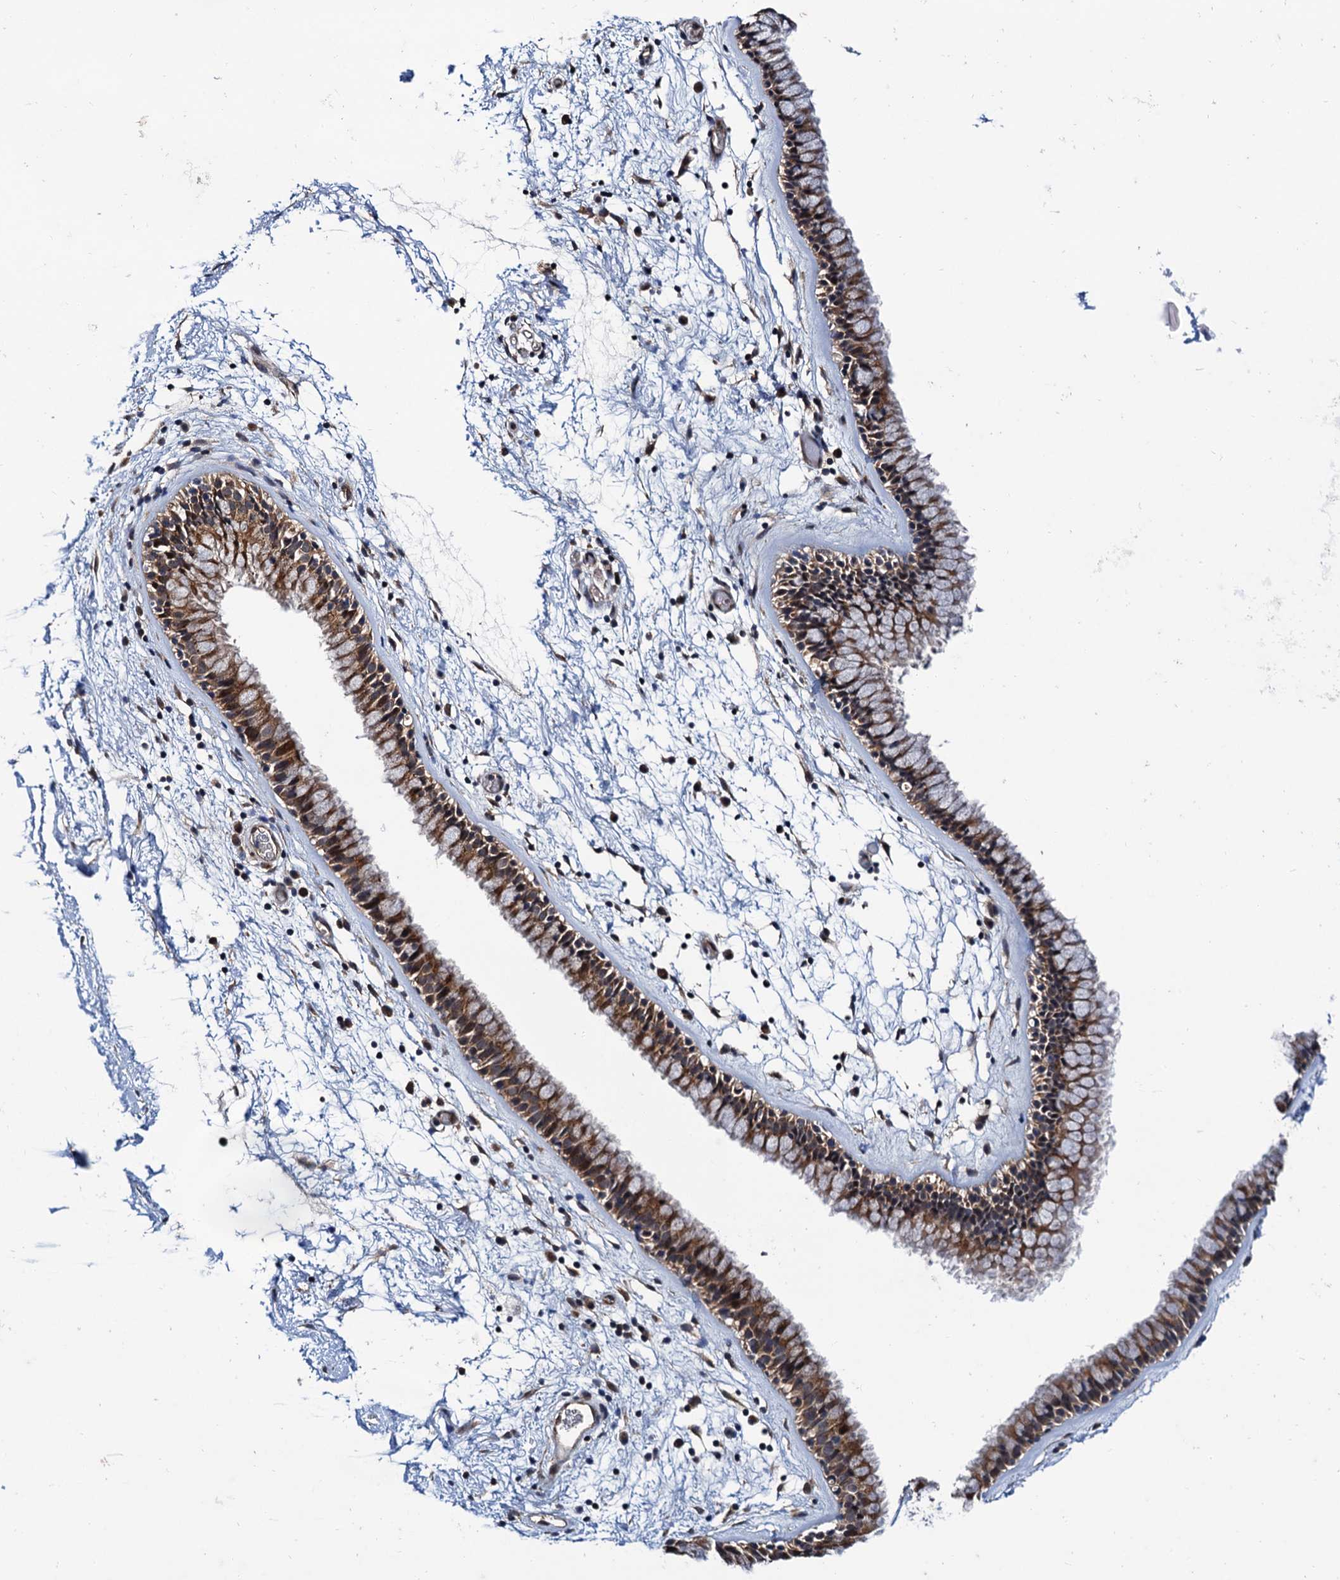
{"staining": {"intensity": "moderate", "quantity": ">75%", "location": "cytoplasmic/membranous"}, "tissue": "nasopharynx", "cell_type": "Respiratory epithelial cells", "image_type": "normal", "snomed": [{"axis": "morphology", "description": "Normal tissue, NOS"}, {"axis": "morphology", "description": "Inflammation, NOS"}, {"axis": "topography", "description": "Nasopharynx"}], "caption": "Moderate cytoplasmic/membranous staining is identified in about >75% of respiratory epithelial cells in benign nasopharynx.", "gene": "NAA16", "patient": {"sex": "male", "age": 48}}